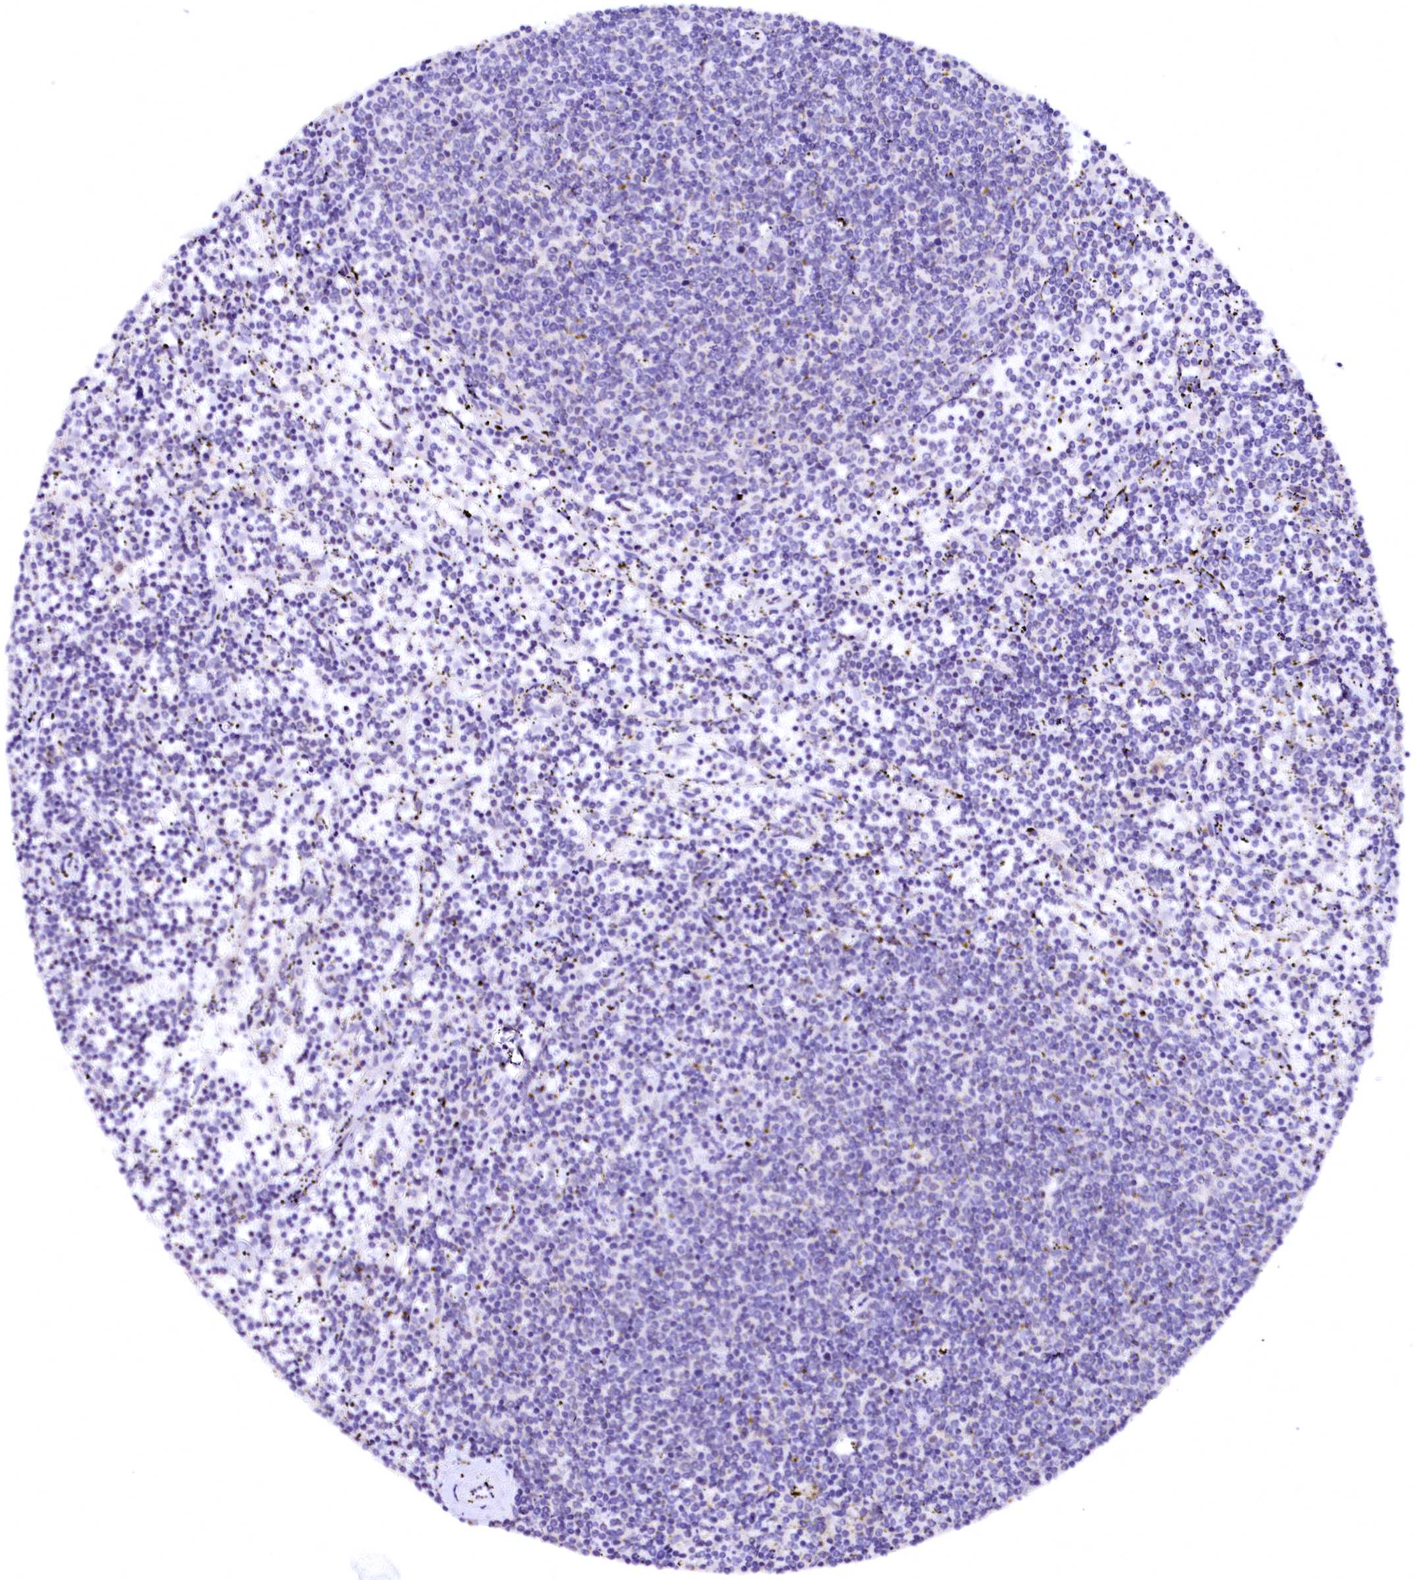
{"staining": {"intensity": "negative", "quantity": "none", "location": "none"}, "tissue": "lymphoma", "cell_type": "Tumor cells", "image_type": "cancer", "snomed": [{"axis": "morphology", "description": "Malignant lymphoma, non-Hodgkin's type, Low grade"}, {"axis": "topography", "description": "Spleen"}], "caption": "IHC of human low-grade malignant lymphoma, non-Hodgkin's type exhibits no expression in tumor cells.", "gene": "NALF1", "patient": {"sex": "female", "age": 50}}